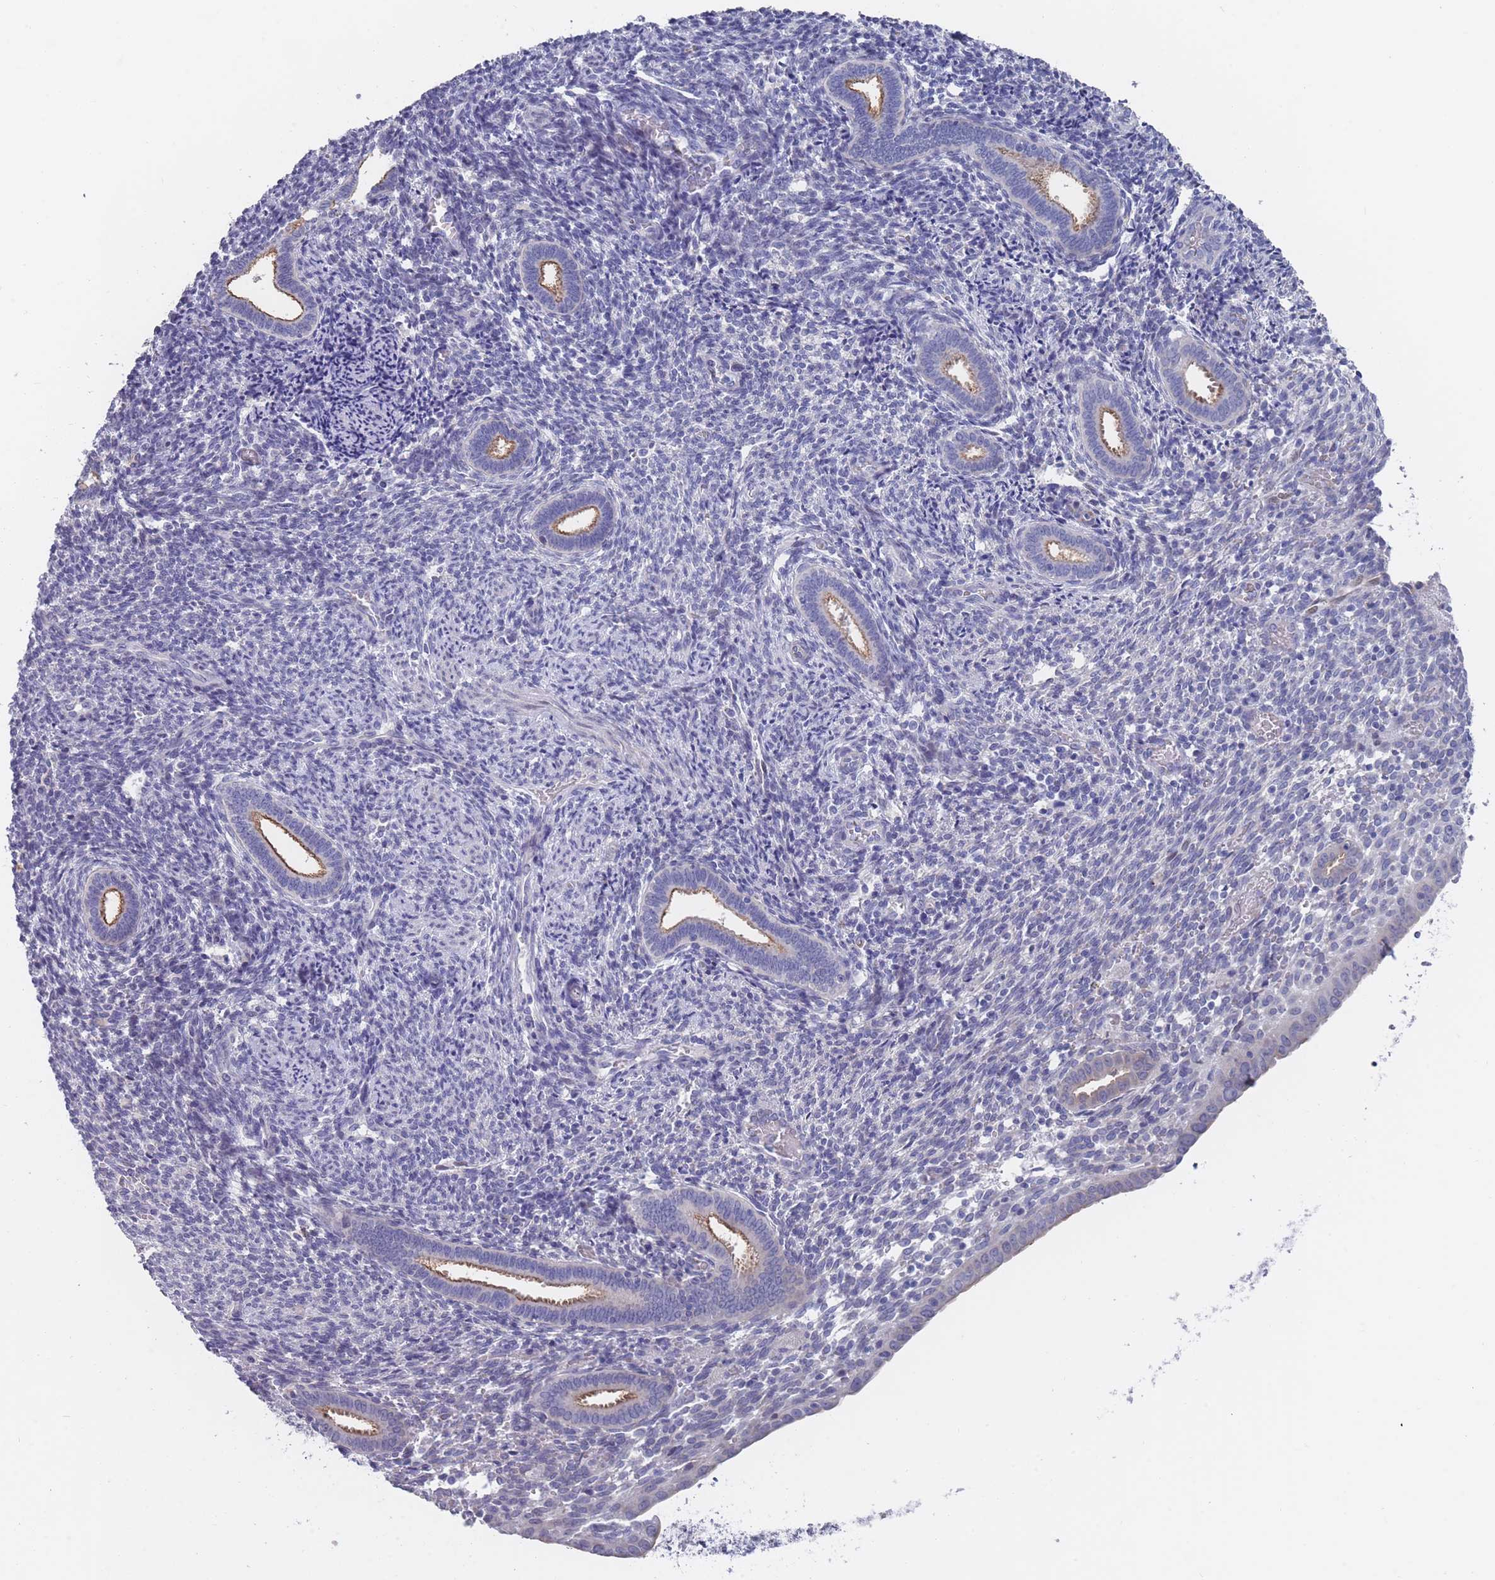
{"staining": {"intensity": "negative", "quantity": "none", "location": "none"}, "tissue": "endometrium", "cell_type": "Cells in endometrial stroma", "image_type": "normal", "snomed": [{"axis": "morphology", "description": "Normal tissue, NOS"}, {"axis": "topography", "description": "Endometrium"}], "caption": "A high-resolution image shows immunohistochemistry (IHC) staining of normal endometrium, which demonstrates no significant staining in cells in endometrial stroma.", "gene": "PIGU", "patient": {"sex": "female", "age": 32}}